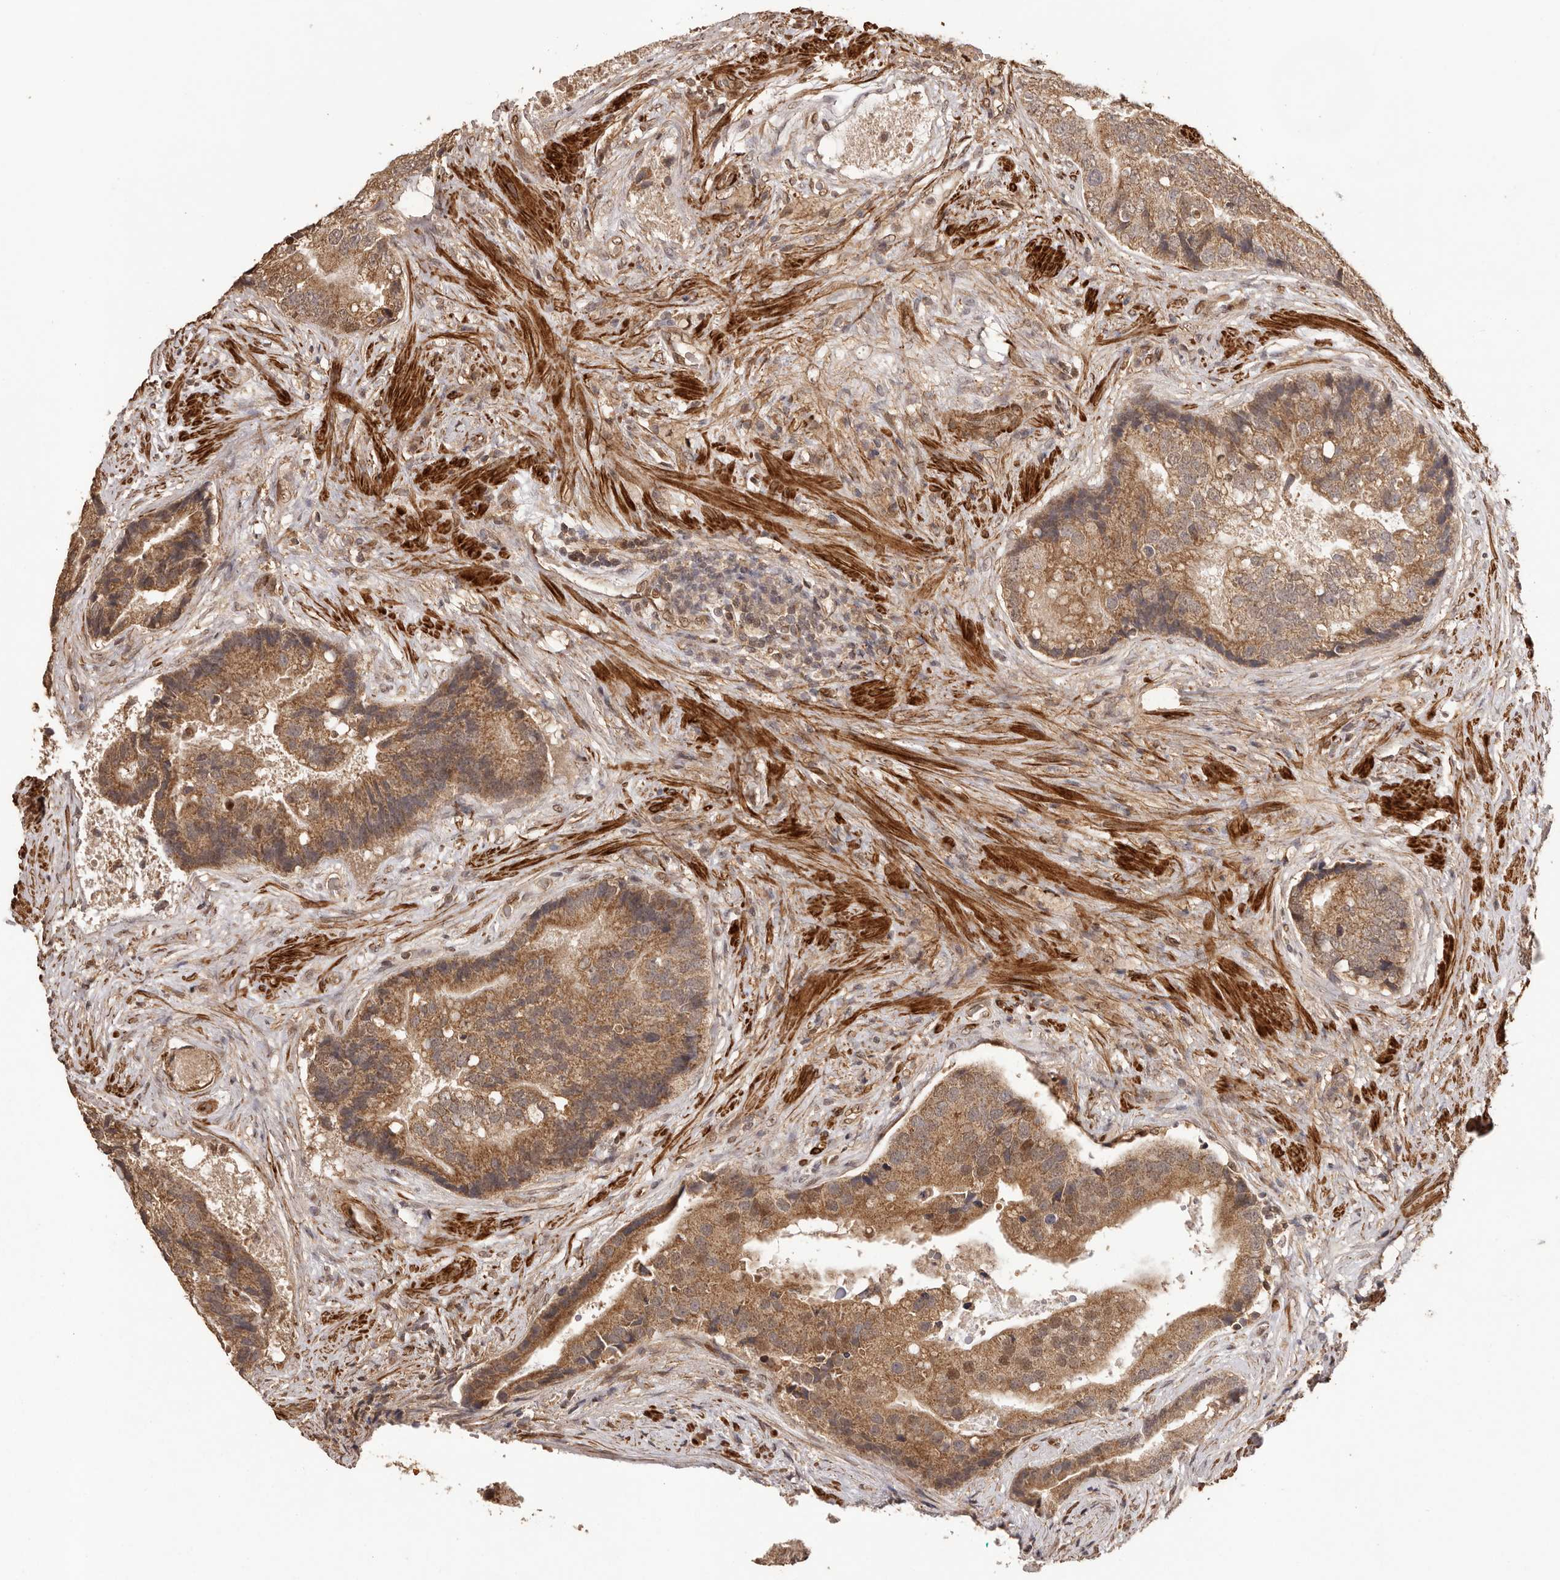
{"staining": {"intensity": "moderate", "quantity": ">75%", "location": "cytoplasmic/membranous"}, "tissue": "prostate cancer", "cell_type": "Tumor cells", "image_type": "cancer", "snomed": [{"axis": "morphology", "description": "Adenocarcinoma, High grade"}, {"axis": "topography", "description": "Prostate"}], "caption": "Protein staining displays moderate cytoplasmic/membranous expression in approximately >75% of tumor cells in prostate high-grade adenocarcinoma.", "gene": "UBR2", "patient": {"sex": "male", "age": 70}}